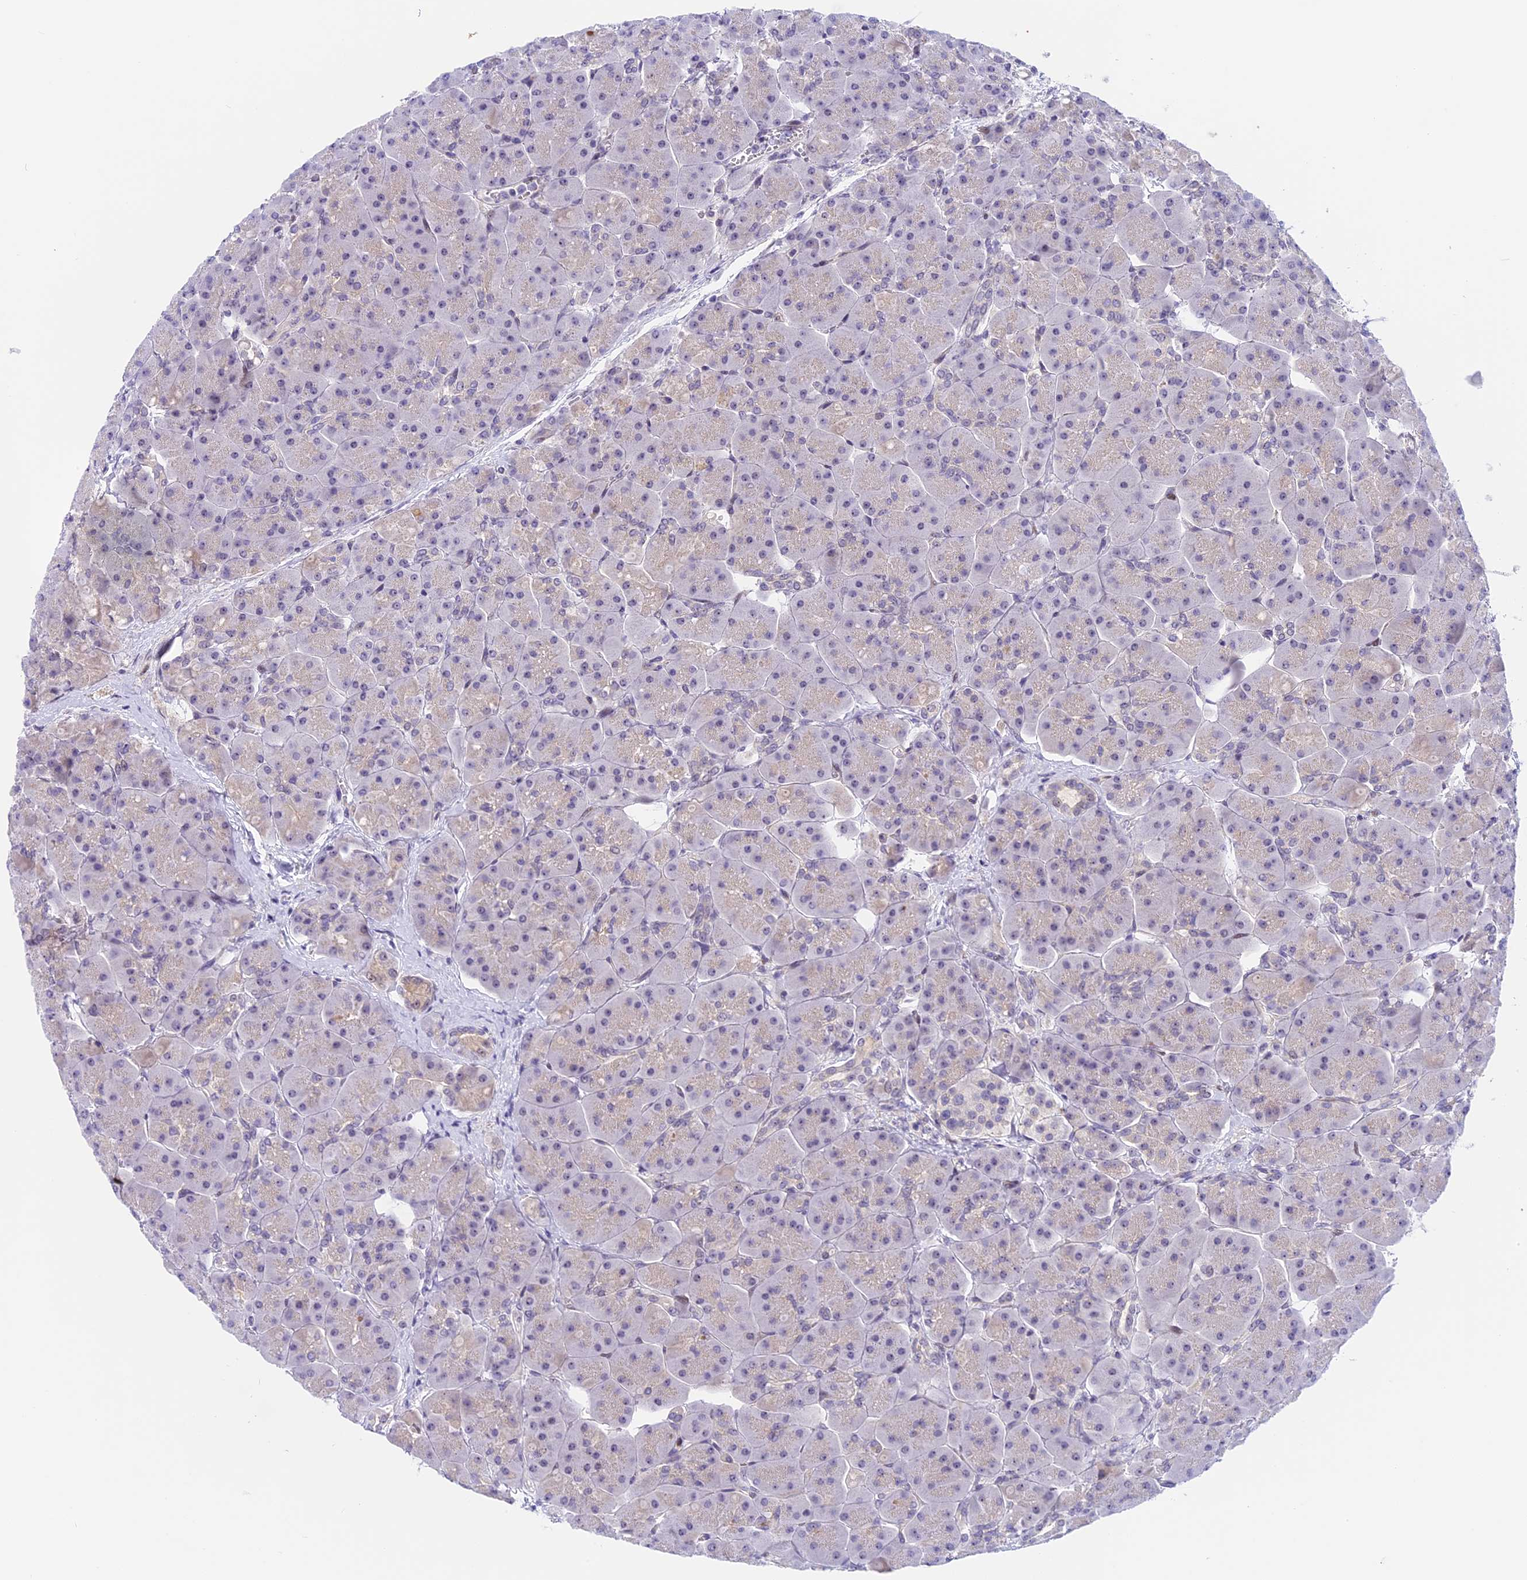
{"staining": {"intensity": "negative", "quantity": "none", "location": "none"}, "tissue": "pancreas", "cell_type": "Exocrine glandular cells", "image_type": "normal", "snomed": [{"axis": "morphology", "description": "Normal tissue, NOS"}, {"axis": "topography", "description": "Pancreas"}], "caption": "Immunohistochemistry of normal human pancreas displays no positivity in exocrine glandular cells.", "gene": "MIDN", "patient": {"sex": "male", "age": 66}}